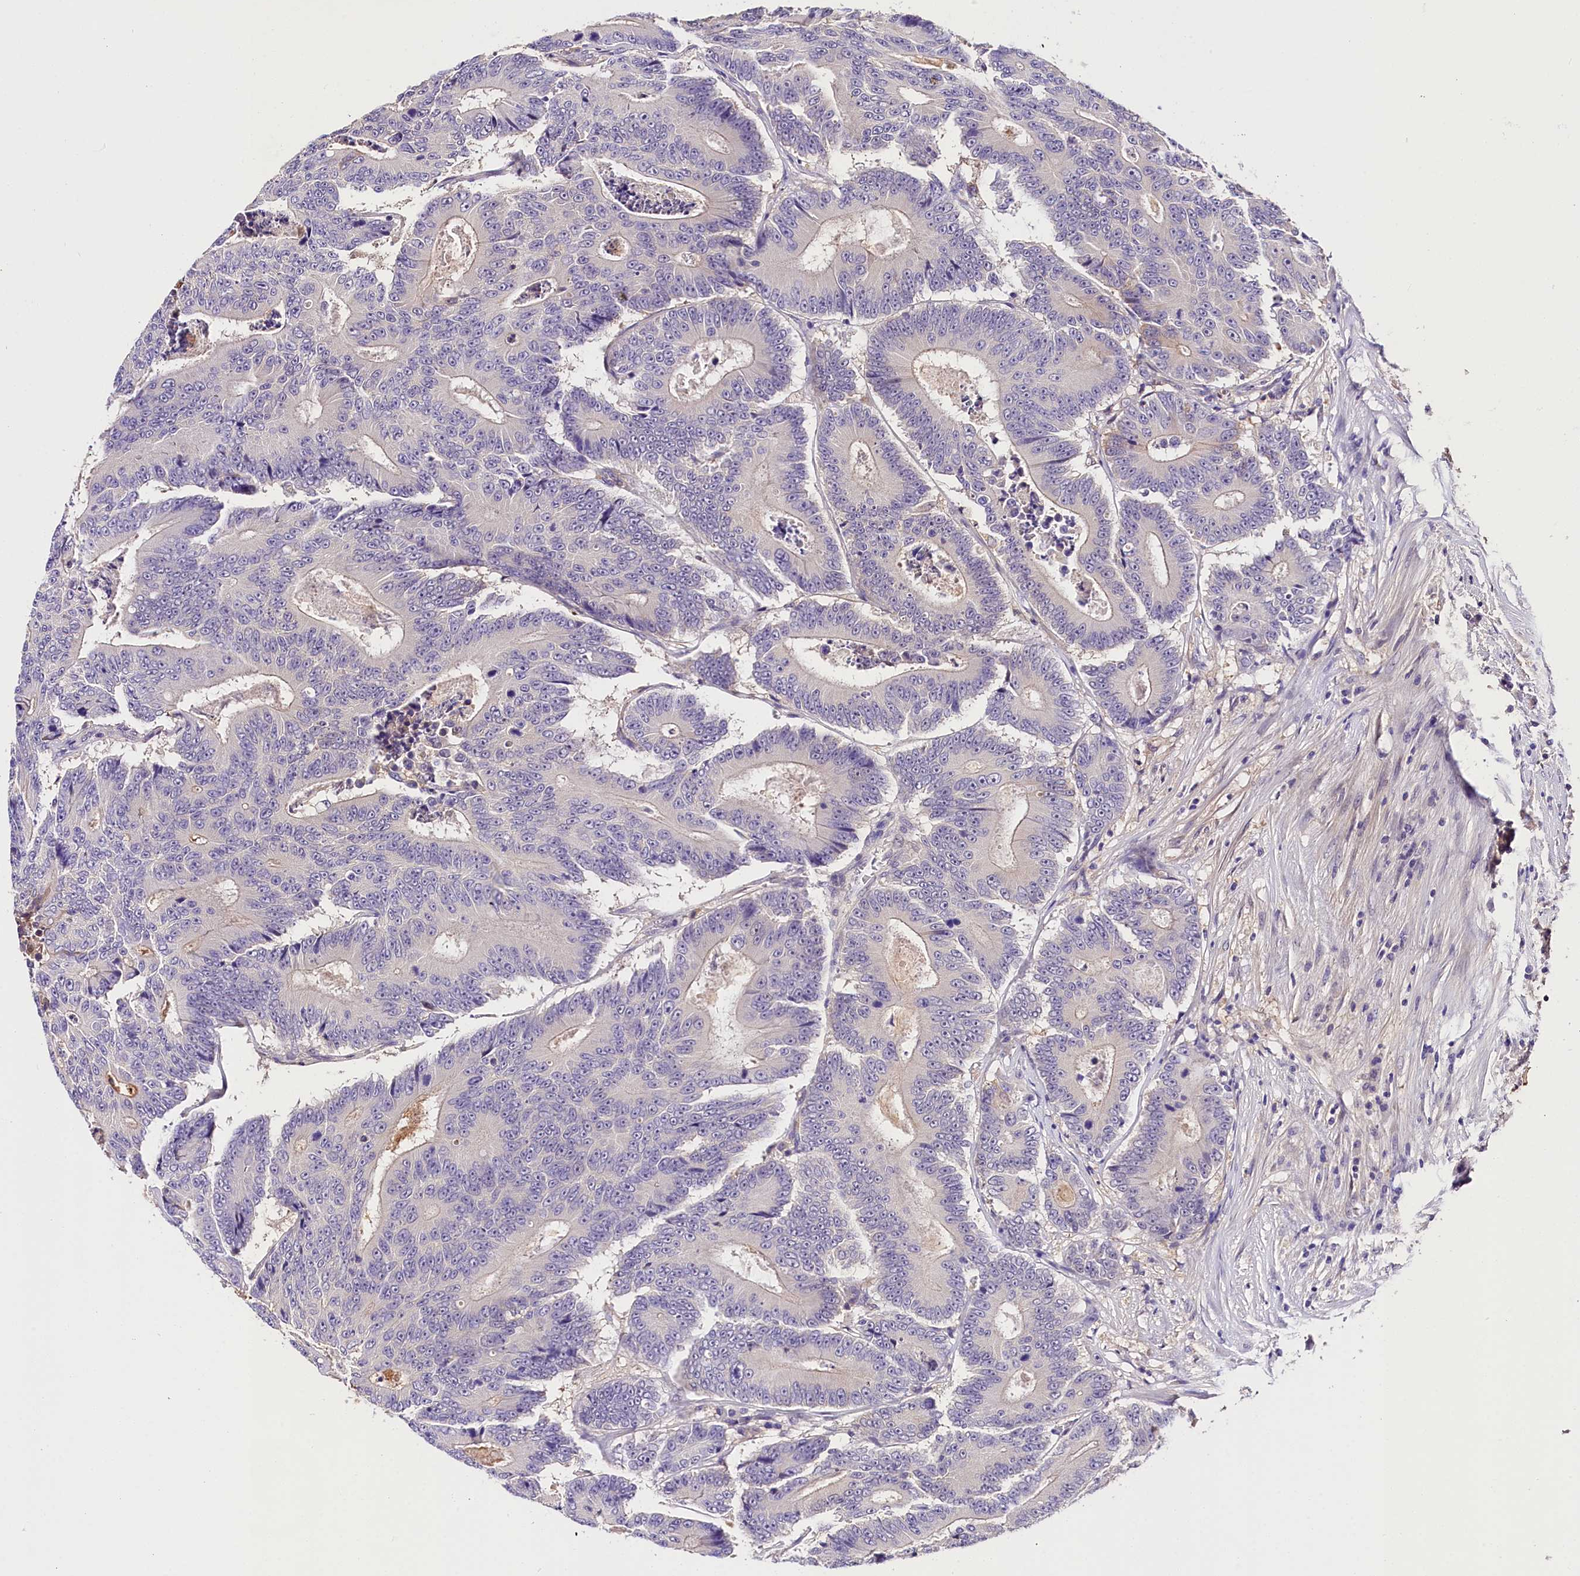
{"staining": {"intensity": "negative", "quantity": "none", "location": "none"}, "tissue": "colorectal cancer", "cell_type": "Tumor cells", "image_type": "cancer", "snomed": [{"axis": "morphology", "description": "Adenocarcinoma, NOS"}, {"axis": "topography", "description": "Colon"}], "caption": "This is an IHC micrograph of colorectal cancer (adenocarcinoma). There is no positivity in tumor cells.", "gene": "ARMC6", "patient": {"sex": "male", "age": 83}}